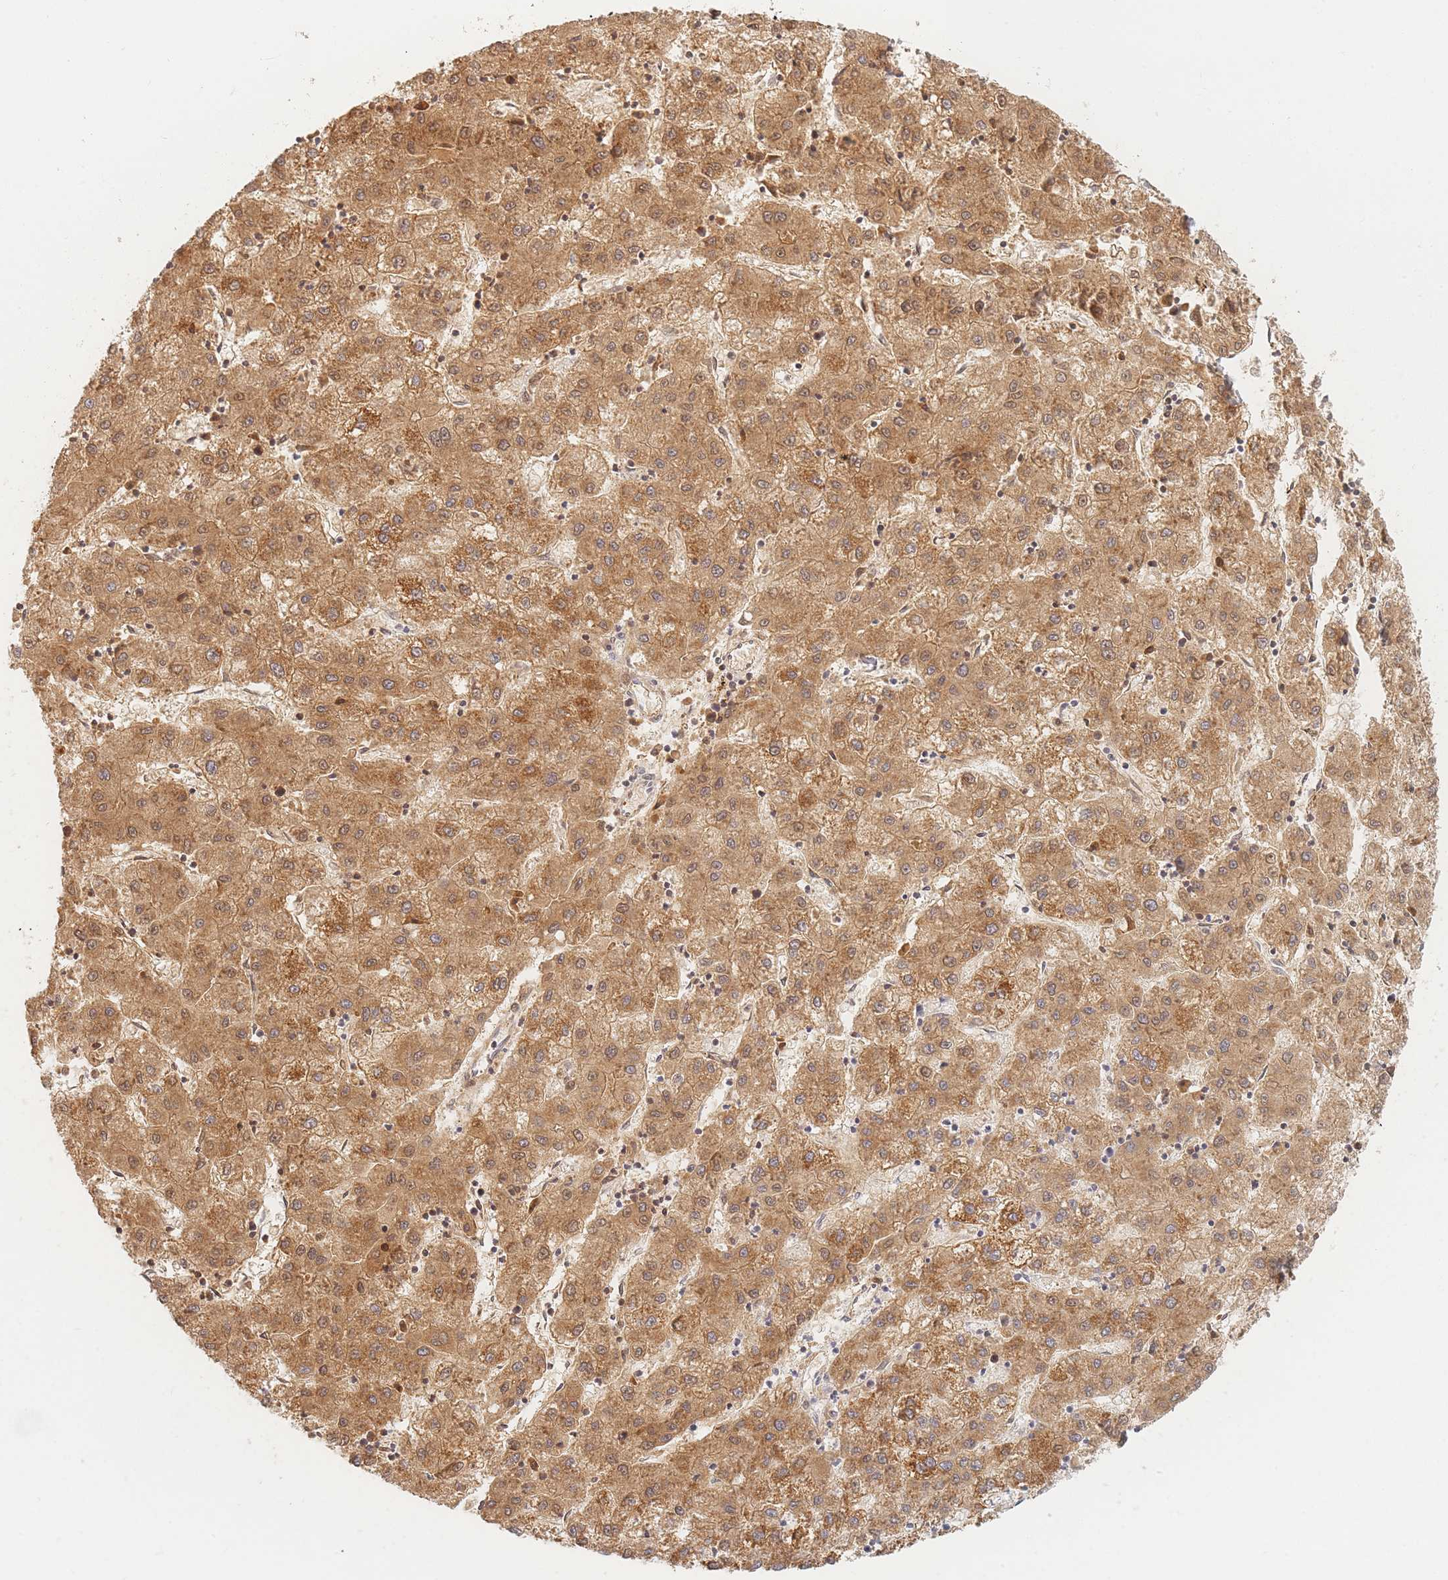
{"staining": {"intensity": "moderate", "quantity": ">75%", "location": "cytoplasmic/membranous"}, "tissue": "liver cancer", "cell_type": "Tumor cells", "image_type": "cancer", "snomed": [{"axis": "morphology", "description": "Carcinoma, Hepatocellular, NOS"}, {"axis": "topography", "description": "Liver"}], "caption": "DAB (3,3'-diaminobenzidine) immunohistochemical staining of human liver cancer (hepatocellular carcinoma) demonstrates moderate cytoplasmic/membranous protein positivity in about >75% of tumor cells.", "gene": "ZKSCAN7", "patient": {"sex": "male", "age": 72}}